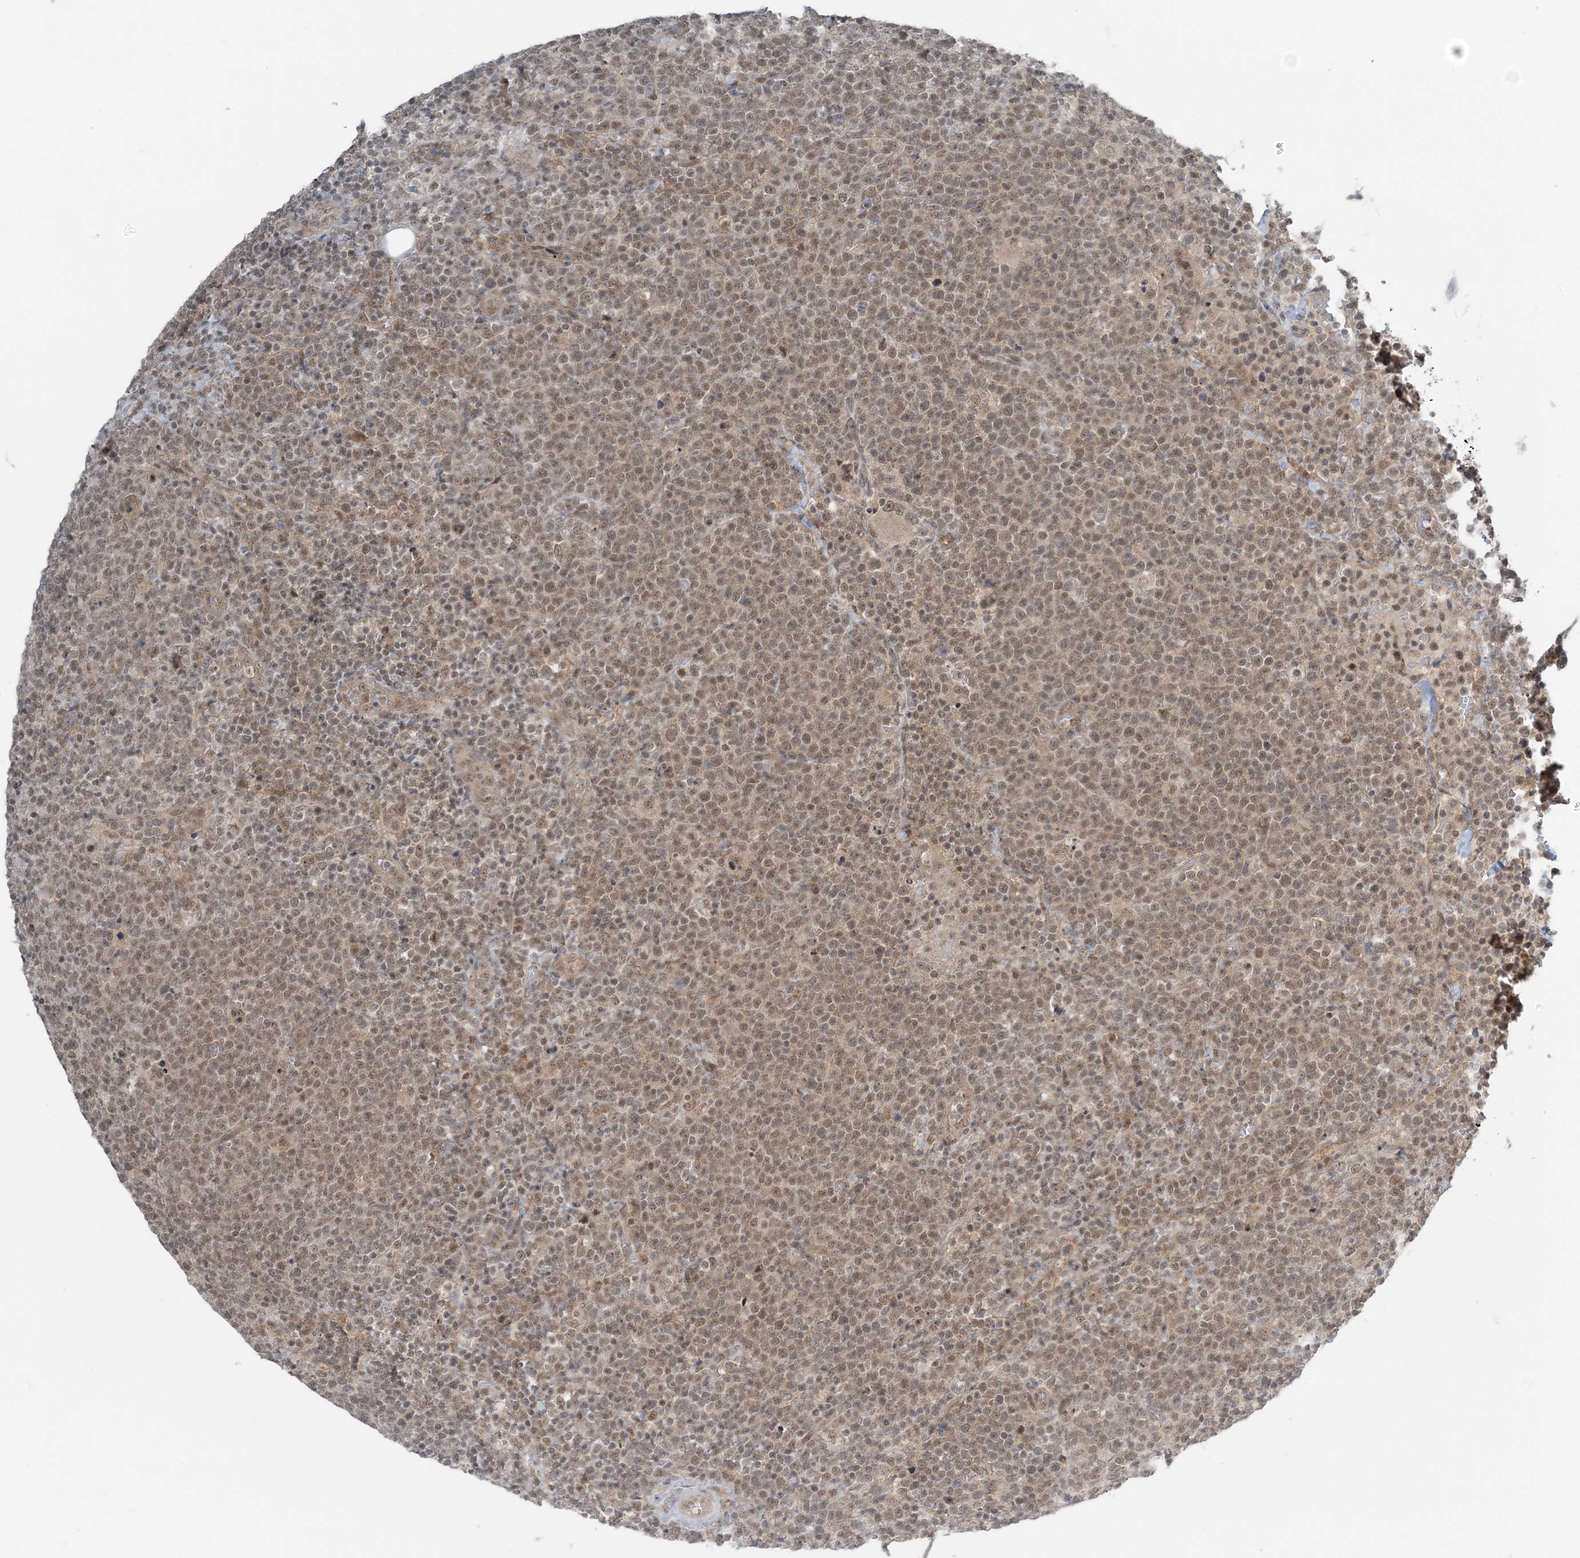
{"staining": {"intensity": "weak", "quantity": ">75%", "location": "cytoplasmic/membranous,nuclear"}, "tissue": "lymphoma", "cell_type": "Tumor cells", "image_type": "cancer", "snomed": [{"axis": "morphology", "description": "Malignant lymphoma, non-Hodgkin's type, High grade"}, {"axis": "topography", "description": "Lymph node"}], "caption": "An IHC micrograph of neoplastic tissue is shown. Protein staining in brown shows weak cytoplasmic/membranous and nuclear positivity in lymphoma within tumor cells.", "gene": "ATP11A", "patient": {"sex": "male", "age": 61}}